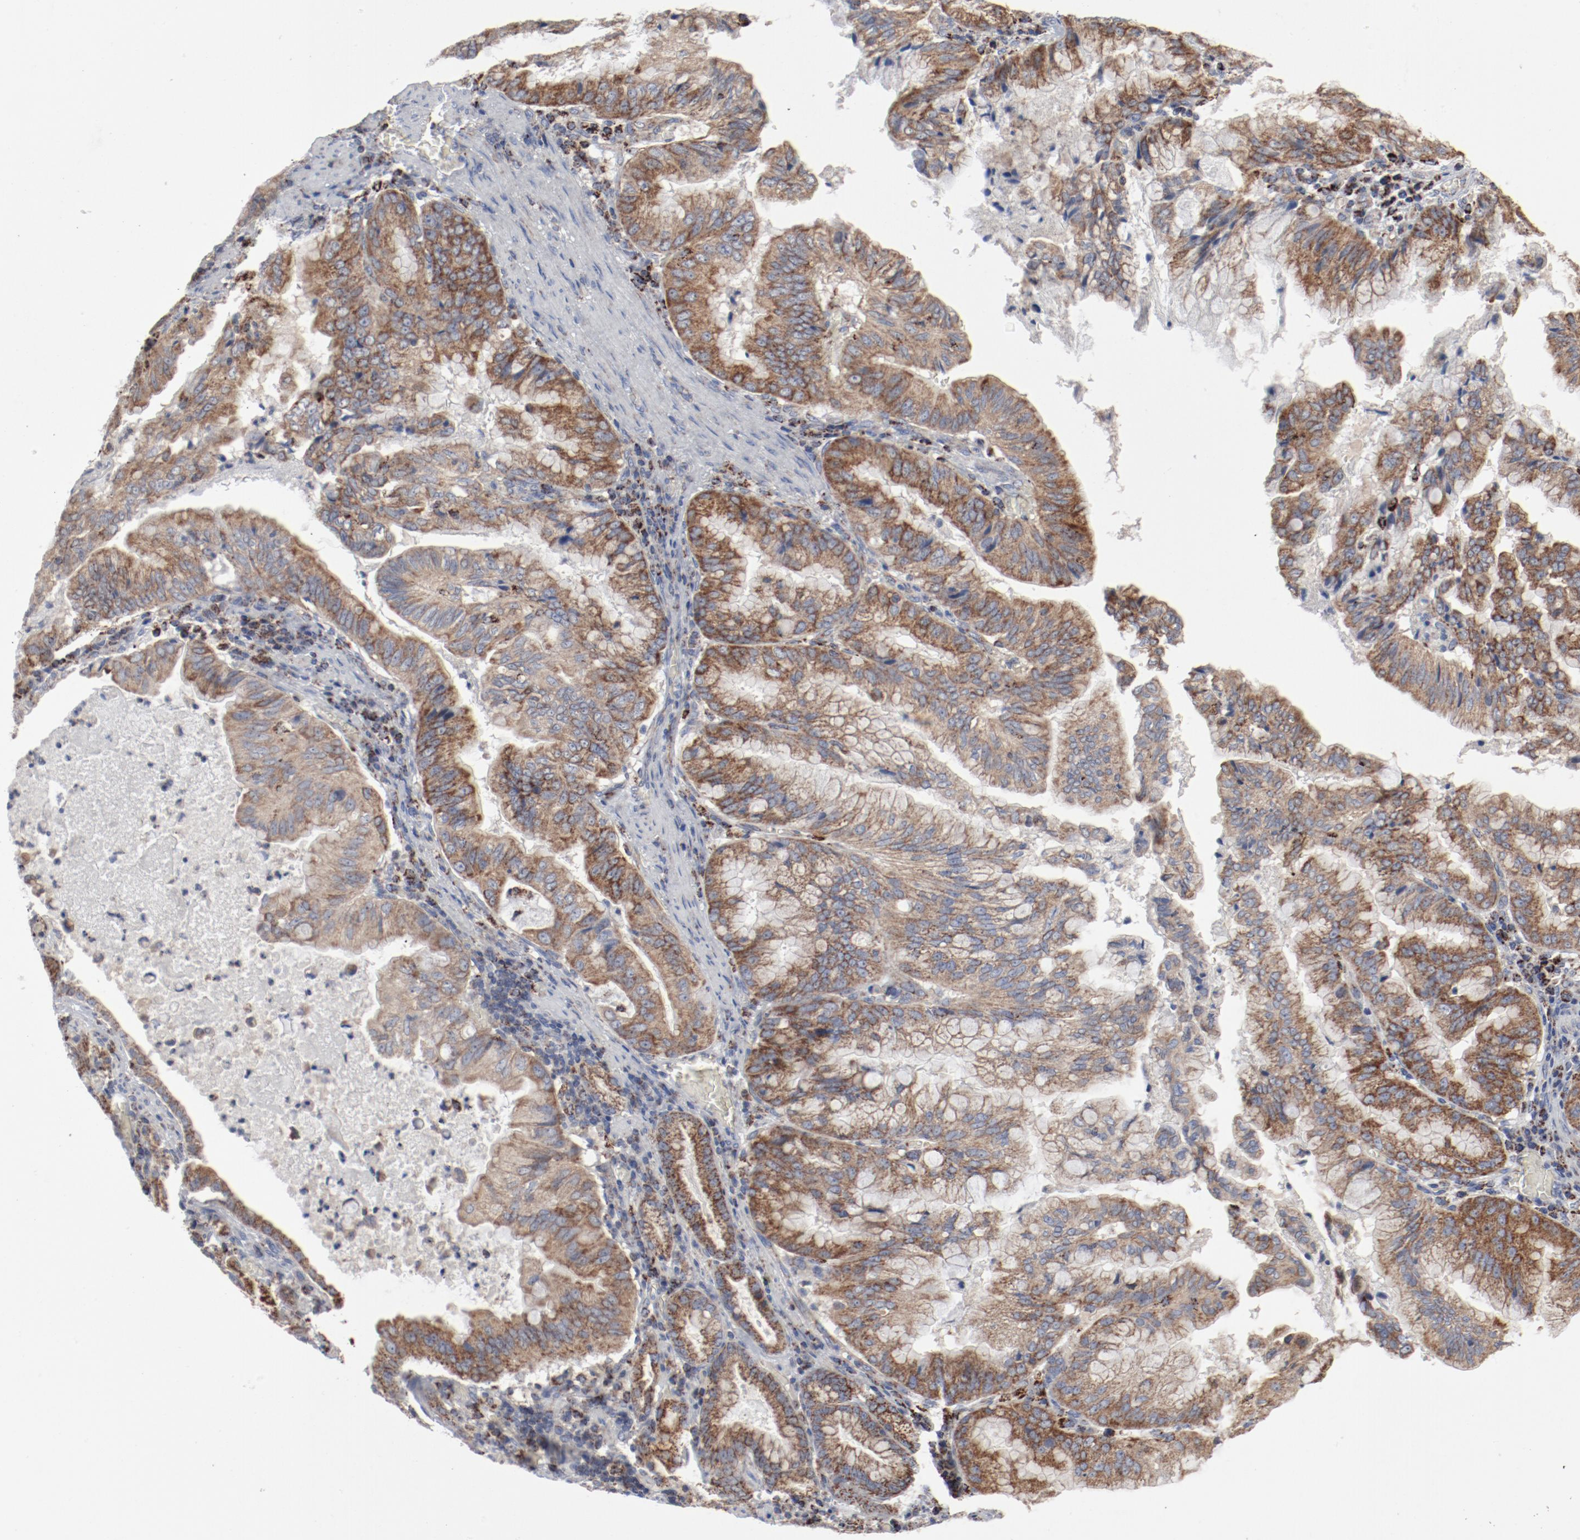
{"staining": {"intensity": "moderate", "quantity": ">75%", "location": "cytoplasmic/membranous"}, "tissue": "stomach cancer", "cell_type": "Tumor cells", "image_type": "cancer", "snomed": [{"axis": "morphology", "description": "Adenocarcinoma, NOS"}, {"axis": "topography", "description": "Stomach, upper"}], "caption": "Protein positivity by immunohistochemistry (IHC) shows moderate cytoplasmic/membranous positivity in about >75% of tumor cells in adenocarcinoma (stomach).", "gene": "SETD3", "patient": {"sex": "male", "age": 80}}